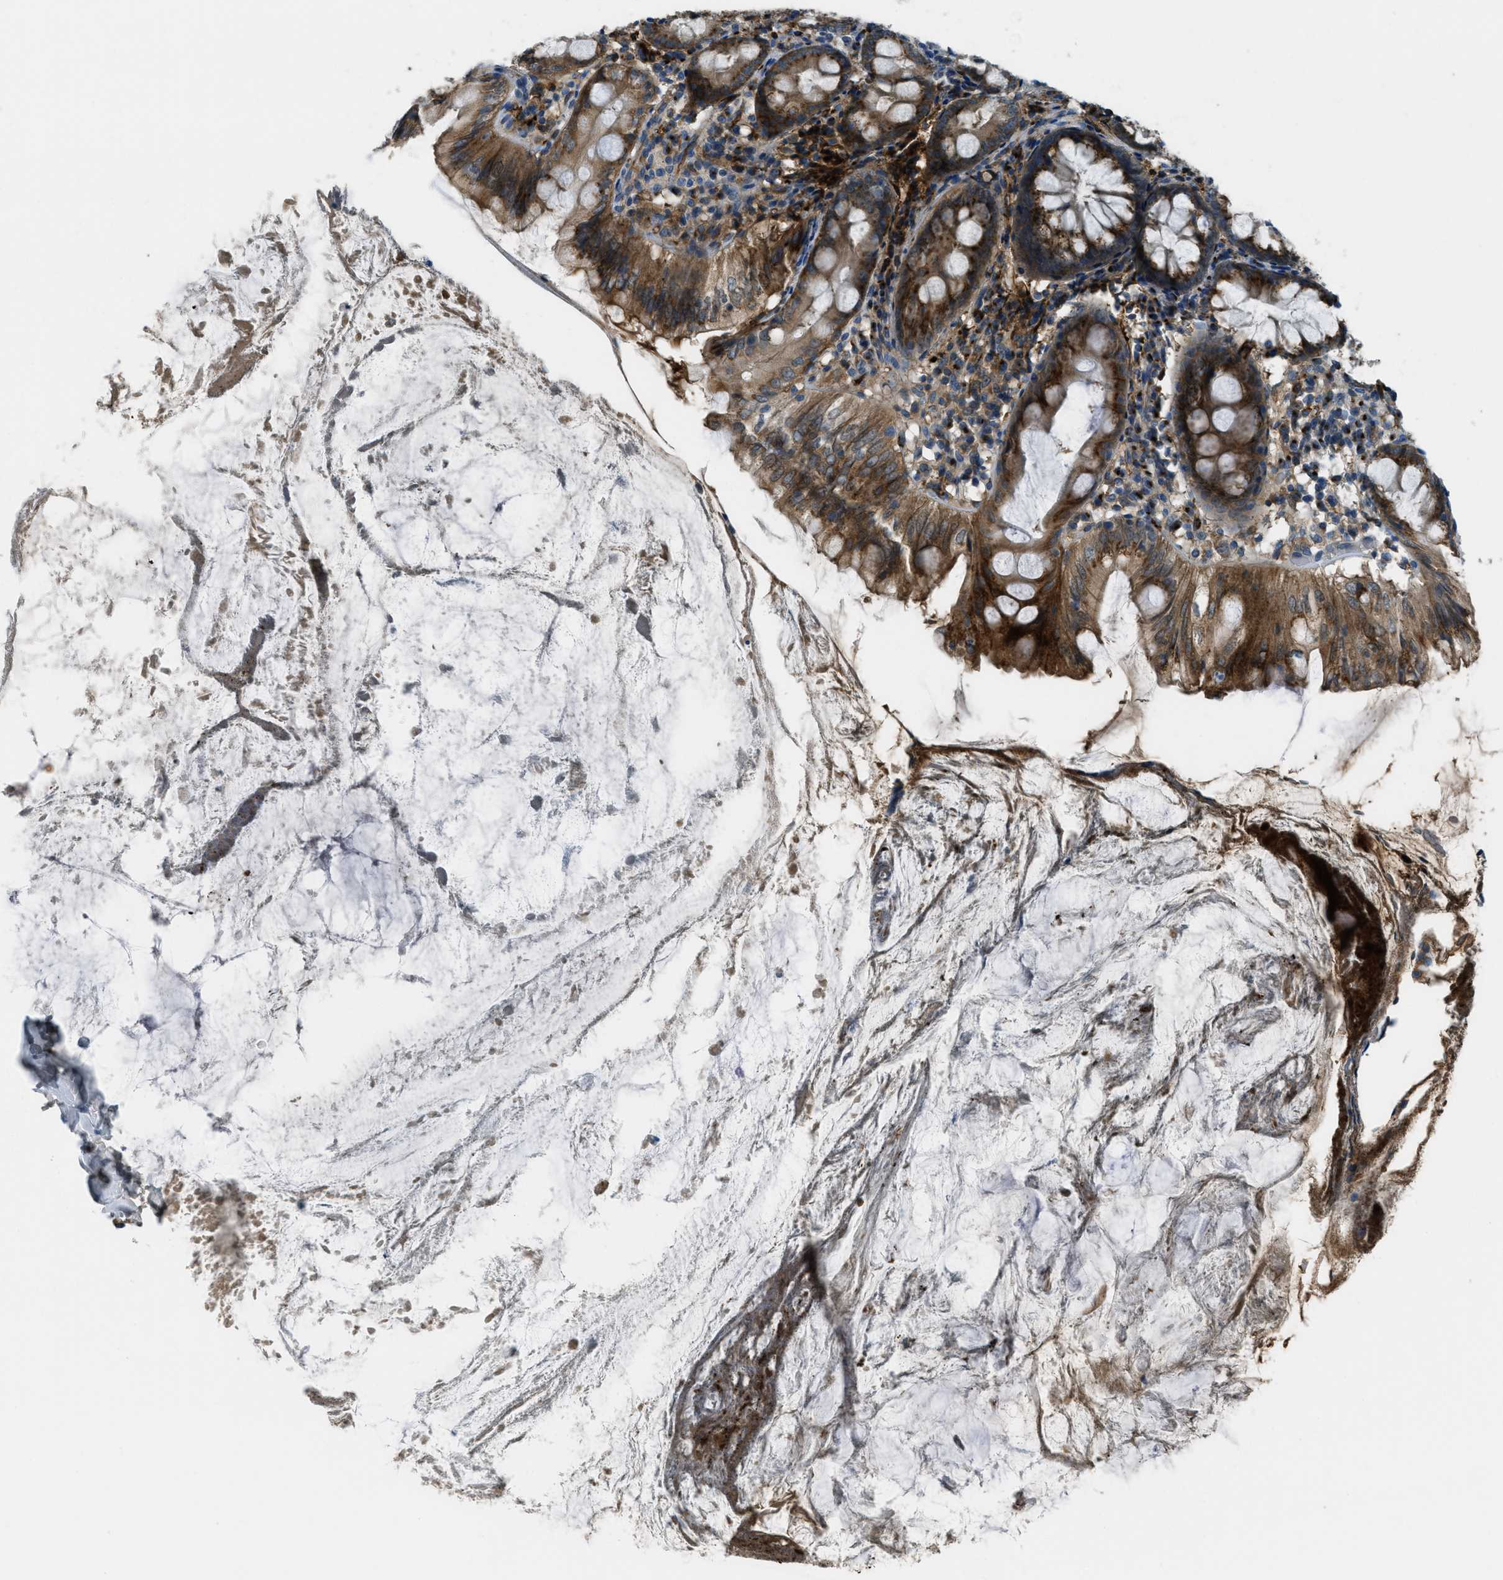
{"staining": {"intensity": "moderate", "quantity": ">75%", "location": "cytoplasmic/membranous"}, "tissue": "appendix", "cell_type": "Glandular cells", "image_type": "normal", "snomed": [{"axis": "morphology", "description": "Normal tissue, NOS"}, {"axis": "topography", "description": "Appendix"}], "caption": "A photomicrograph of appendix stained for a protein shows moderate cytoplasmic/membranous brown staining in glandular cells. The staining is performed using DAB (3,3'-diaminobenzidine) brown chromogen to label protein expression. The nuclei are counter-stained blue using hematoxylin.", "gene": "TRIM59", "patient": {"sex": "female", "age": 77}}